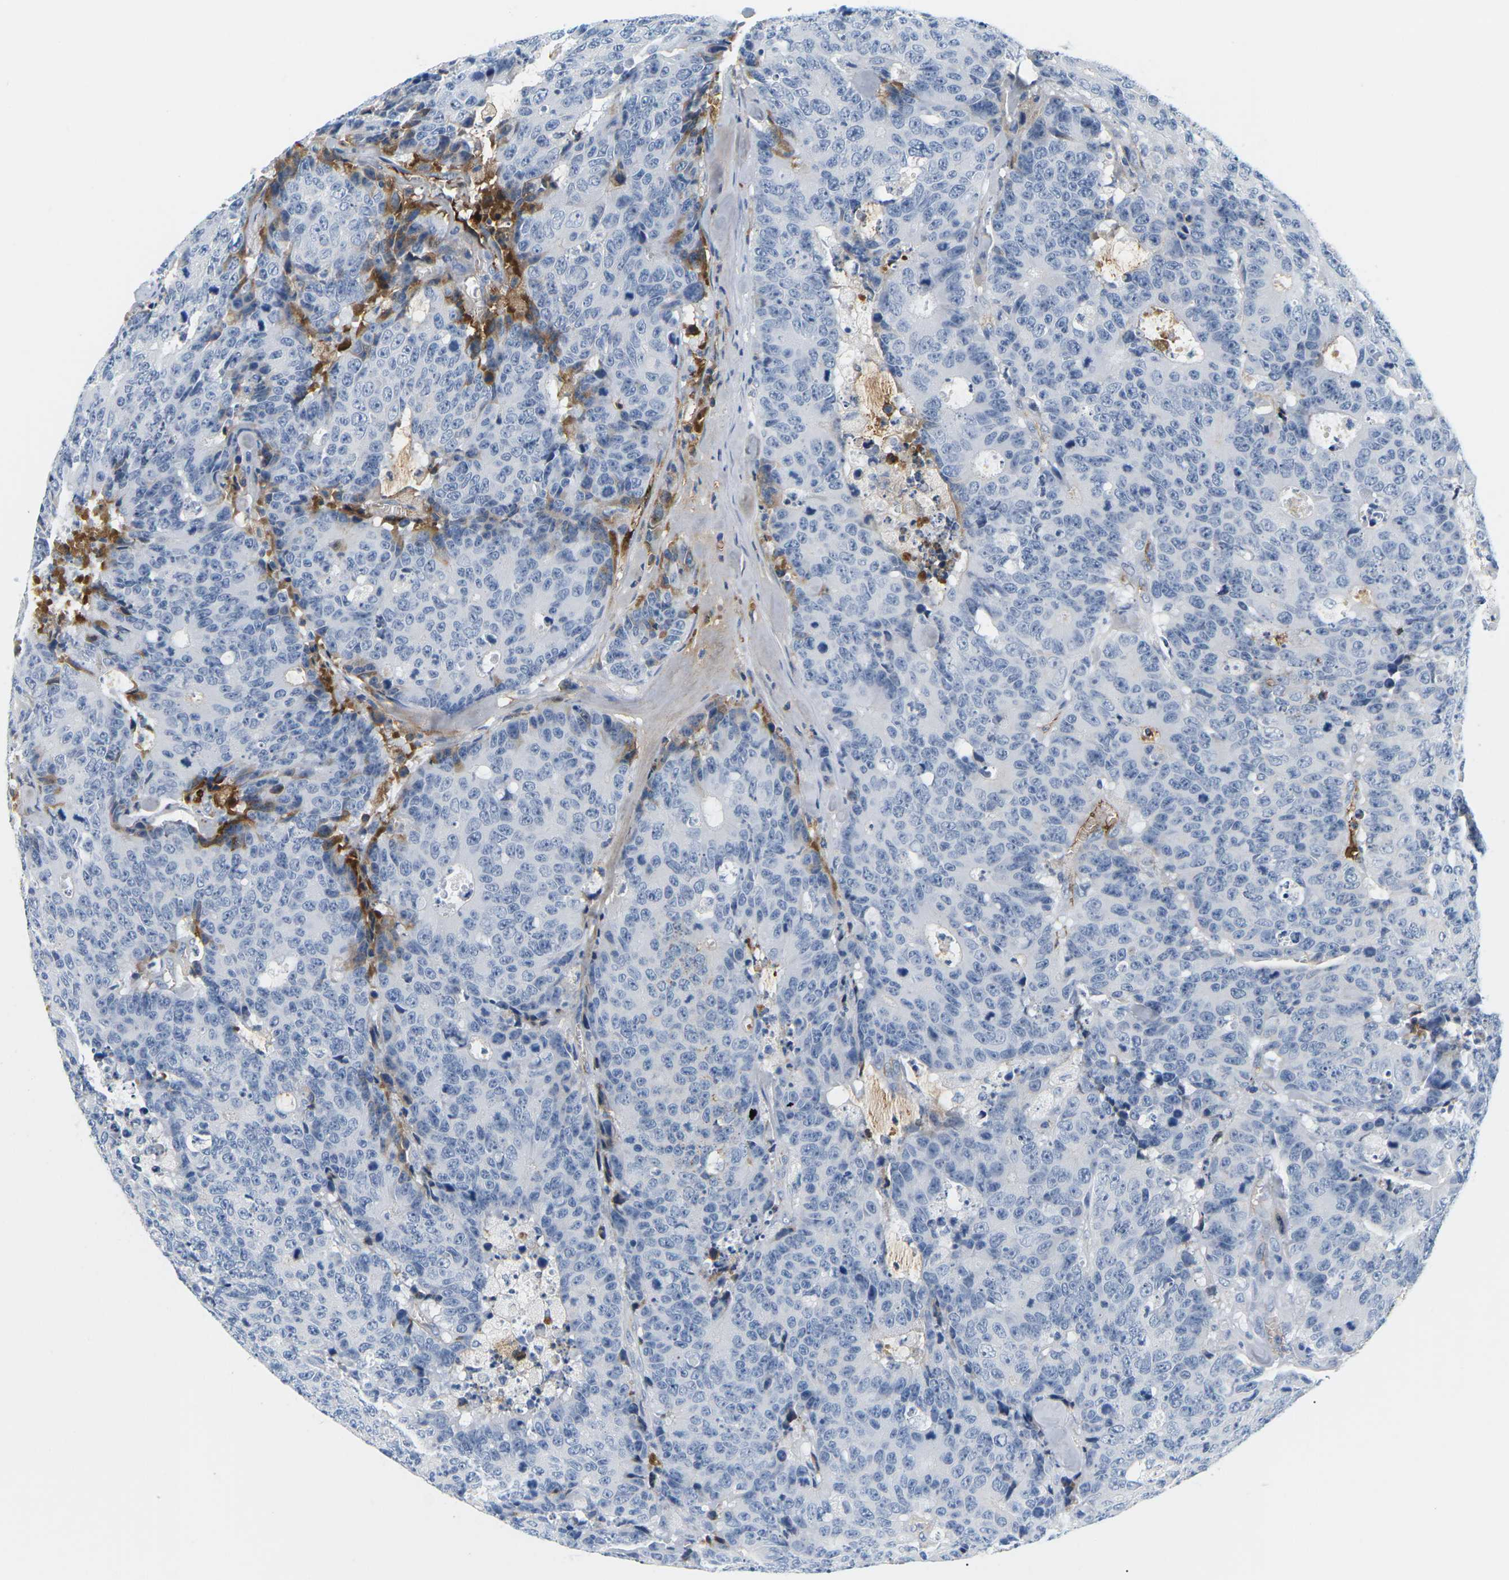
{"staining": {"intensity": "negative", "quantity": "none", "location": "none"}, "tissue": "colorectal cancer", "cell_type": "Tumor cells", "image_type": "cancer", "snomed": [{"axis": "morphology", "description": "Adenocarcinoma, NOS"}, {"axis": "topography", "description": "Colon"}], "caption": "High magnification brightfield microscopy of colorectal cancer (adenocarcinoma) stained with DAB (3,3'-diaminobenzidine) (brown) and counterstained with hematoxylin (blue): tumor cells show no significant expression.", "gene": "APOB", "patient": {"sex": "female", "age": 86}}